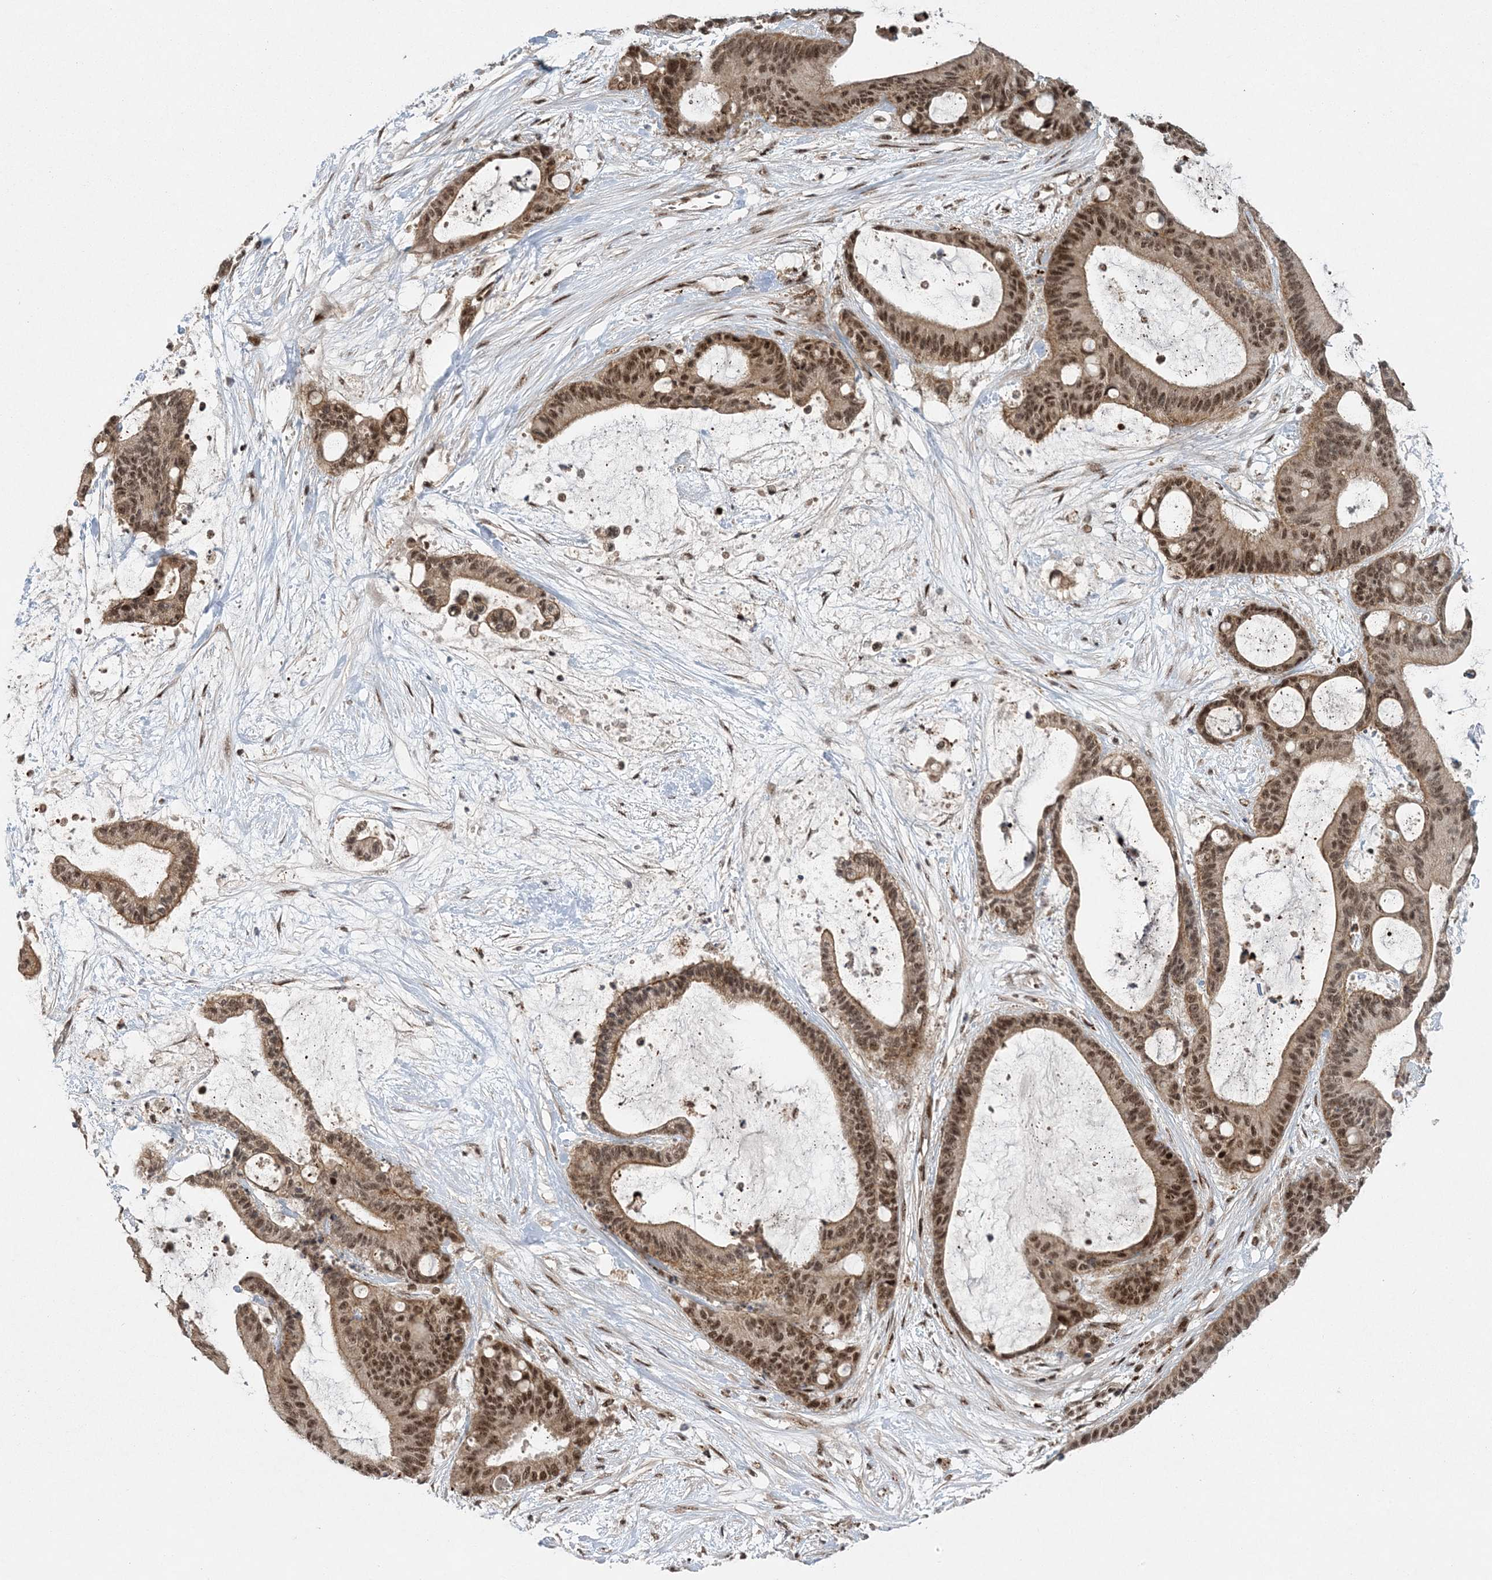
{"staining": {"intensity": "moderate", "quantity": ">75%", "location": "cytoplasmic/membranous,nuclear"}, "tissue": "liver cancer", "cell_type": "Tumor cells", "image_type": "cancer", "snomed": [{"axis": "morphology", "description": "Cholangiocarcinoma"}, {"axis": "topography", "description": "Liver"}], "caption": "Immunohistochemical staining of cholangiocarcinoma (liver) displays moderate cytoplasmic/membranous and nuclear protein positivity in about >75% of tumor cells. The staining is performed using DAB (3,3'-diaminobenzidine) brown chromogen to label protein expression. The nuclei are counter-stained blue using hematoxylin.", "gene": "CWC22", "patient": {"sex": "female", "age": 73}}